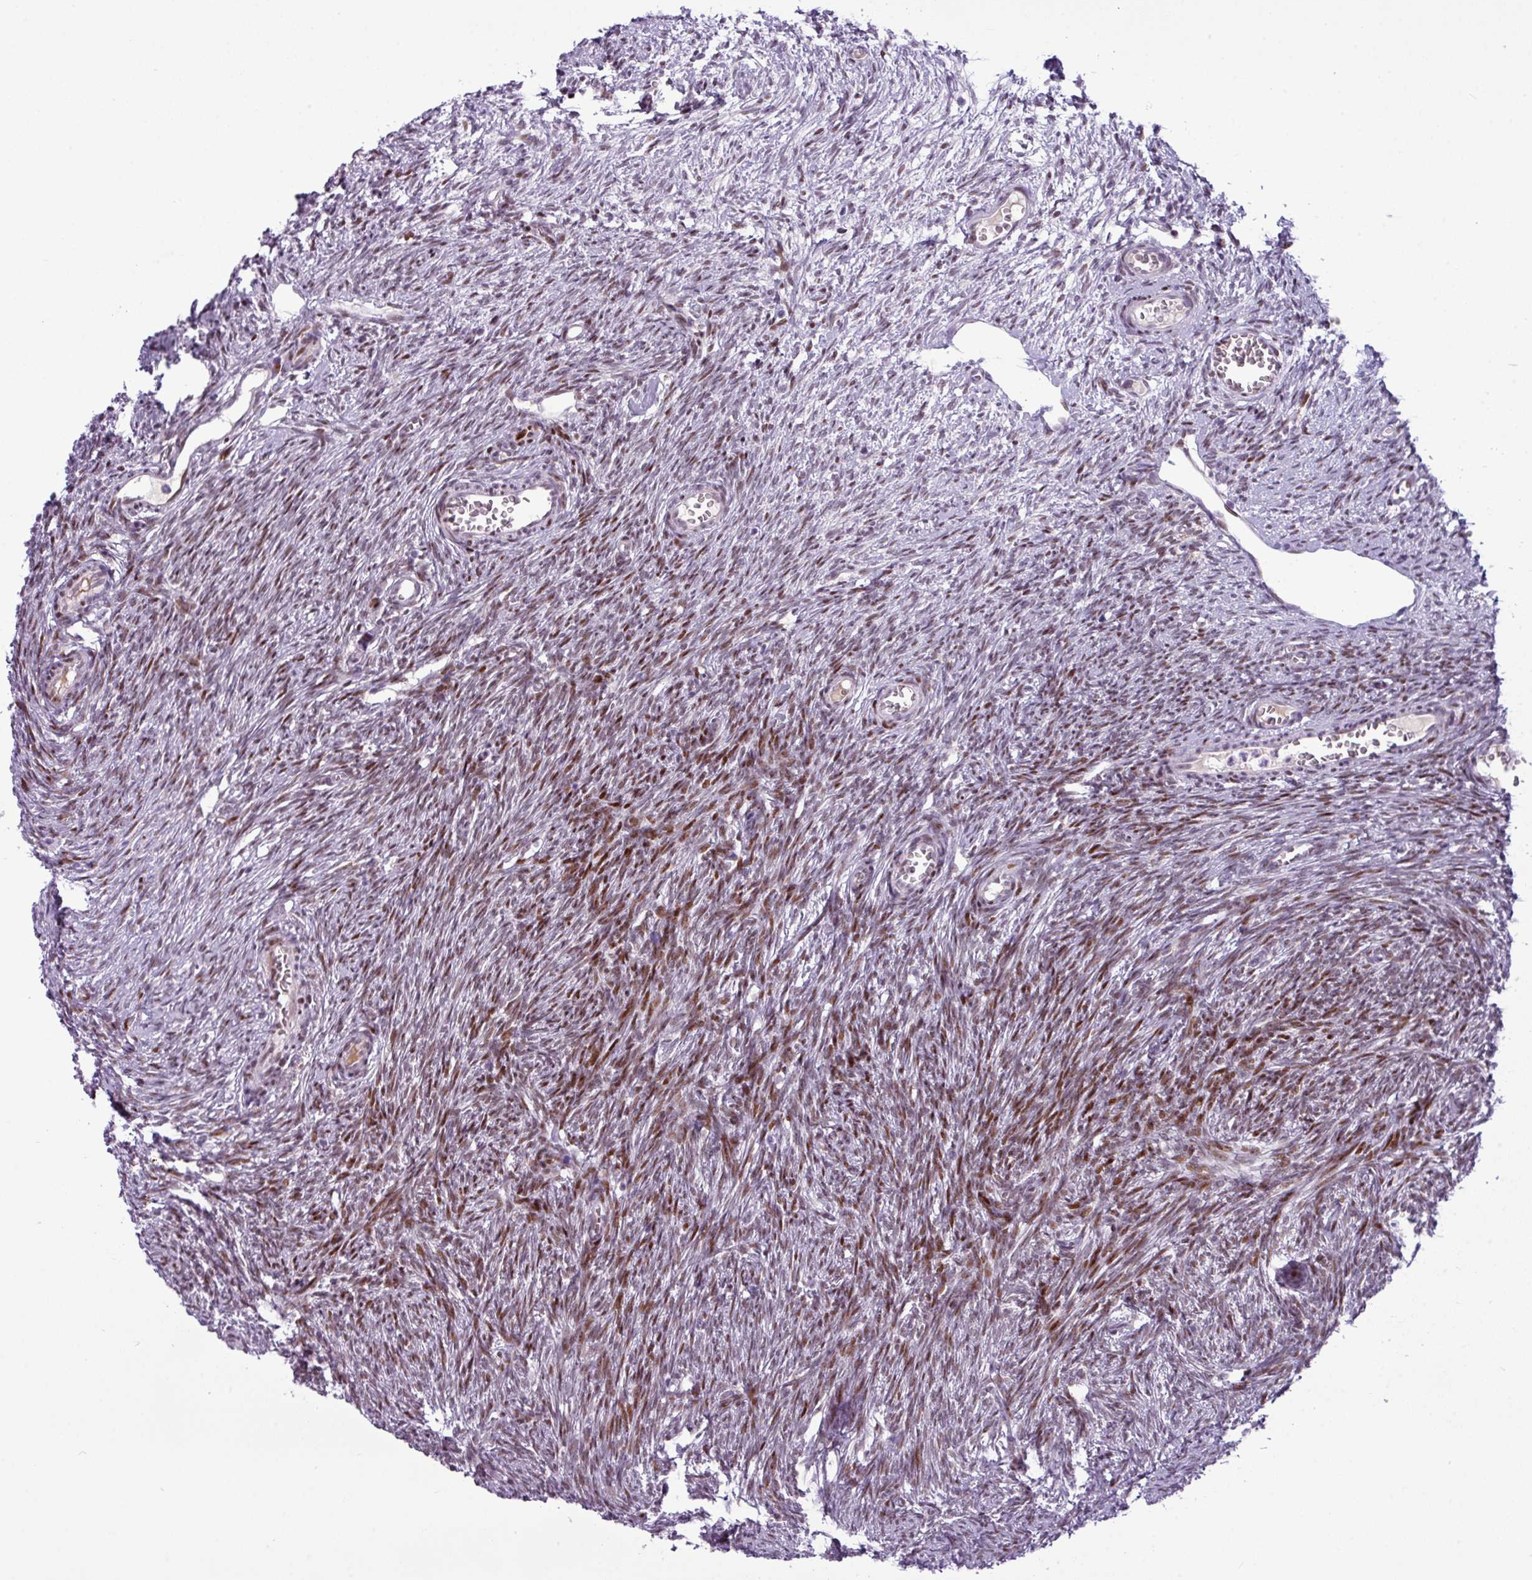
{"staining": {"intensity": "moderate", "quantity": "<25%", "location": "nuclear"}, "tissue": "ovary", "cell_type": "Ovarian stroma cells", "image_type": "normal", "snomed": [{"axis": "morphology", "description": "Normal tissue, NOS"}, {"axis": "topography", "description": "Ovary"}], "caption": "Protein staining by immunohistochemistry (IHC) reveals moderate nuclear staining in about <25% of ovarian stroma cells in normal ovary. (brown staining indicates protein expression, while blue staining denotes nuclei).", "gene": "SLC66A2", "patient": {"sex": "female", "age": 44}}